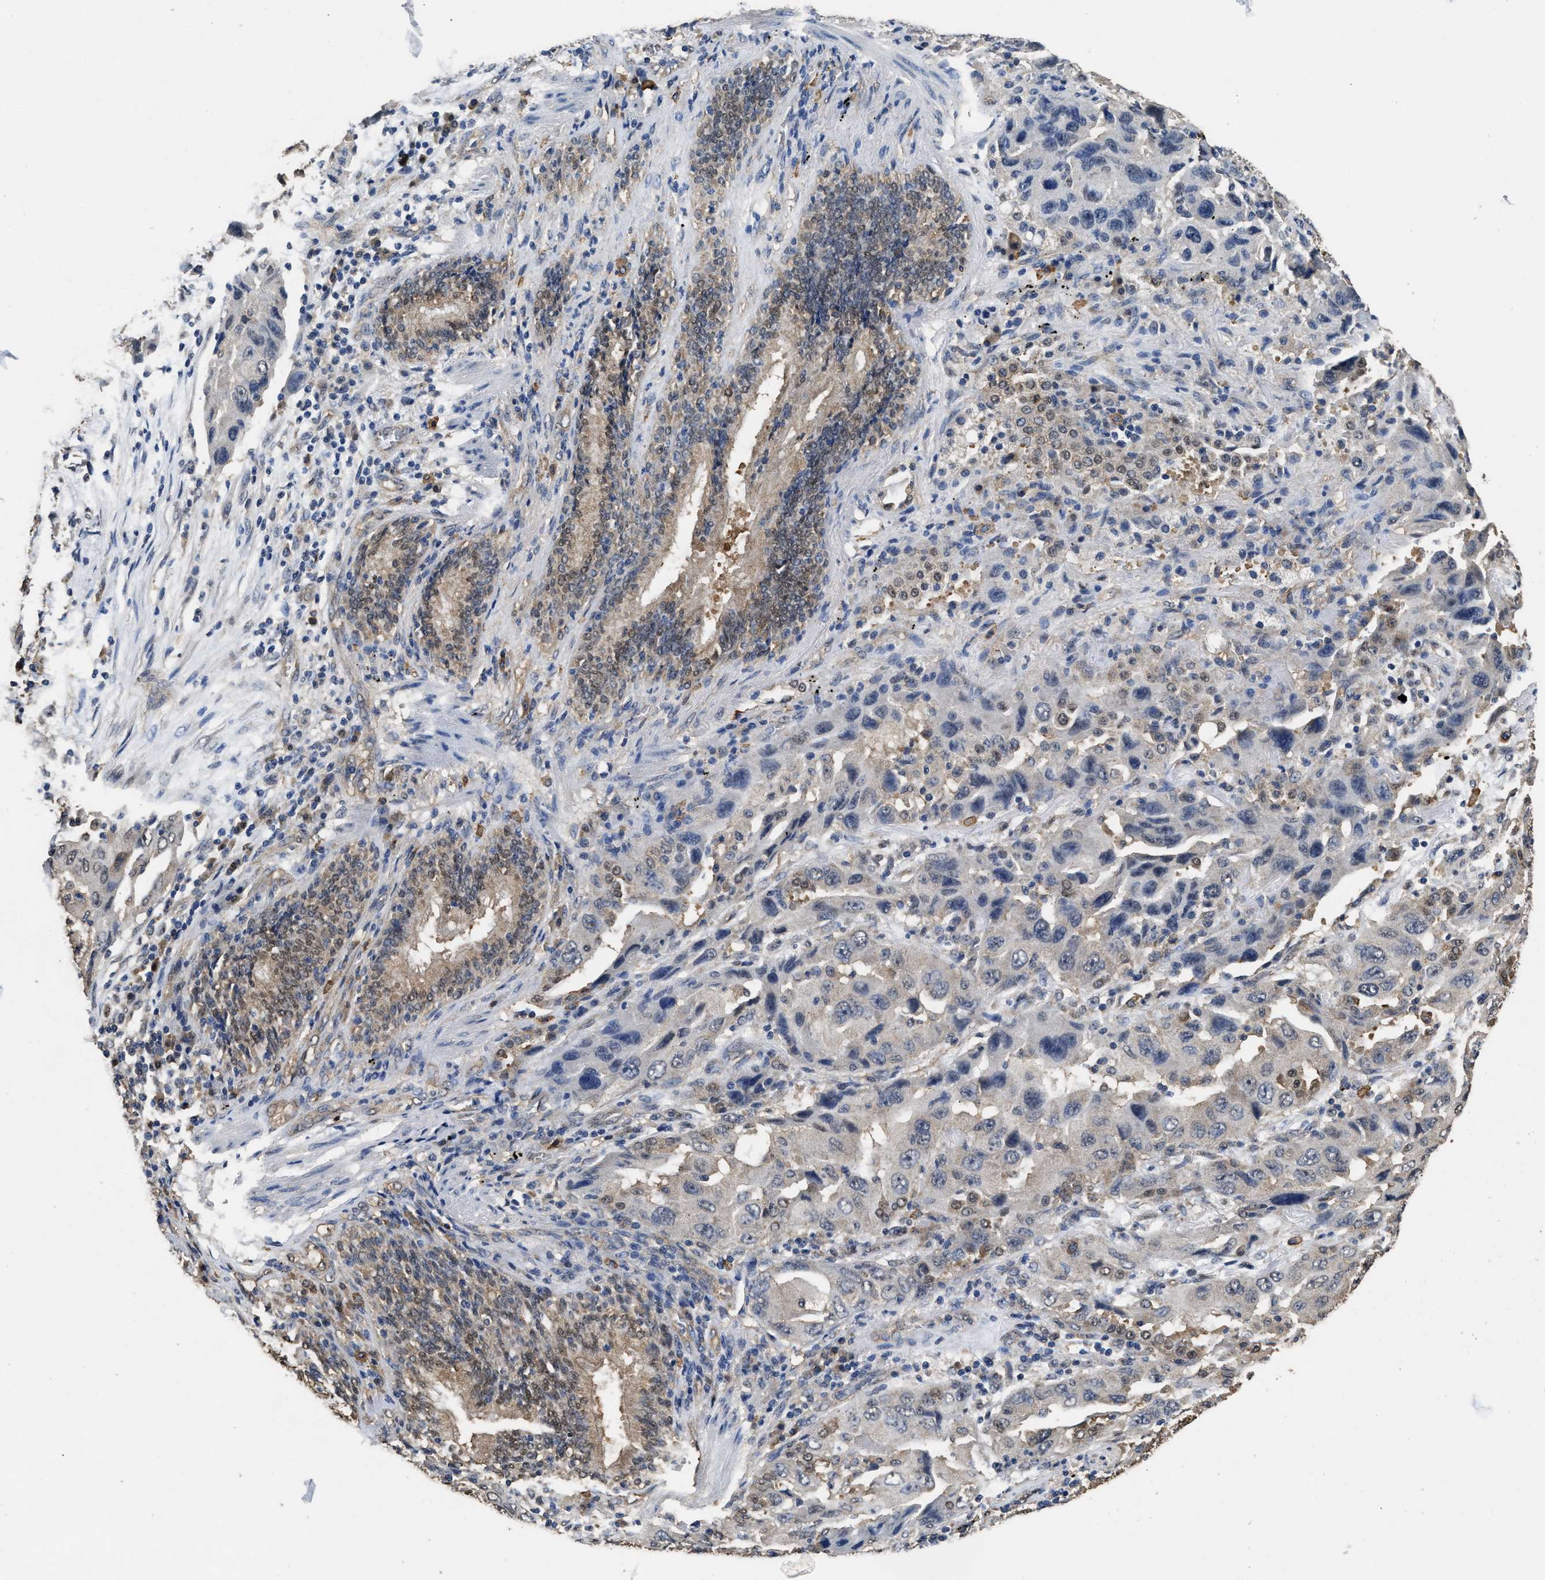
{"staining": {"intensity": "negative", "quantity": "none", "location": "none"}, "tissue": "lung cancer", "cell_type": "Tumor cells", "image_type": "cancer", "snomed": [{"axis": "morphology", "description": "Adenocarcinoma, NOS"}, {"axis": "topography", "description": "Lung"}], "caption": "High power microscopy photomicrograph of an immunohistochemistry histopathology image of adenocarcinoma (lung), revealing no significant expression in tumor cells. (DAB immunohistochemistry visualized using brightfield microscopy, high magnification).", "gene": "YWHAE", "patient": {"sex": "female", "age": 65}}